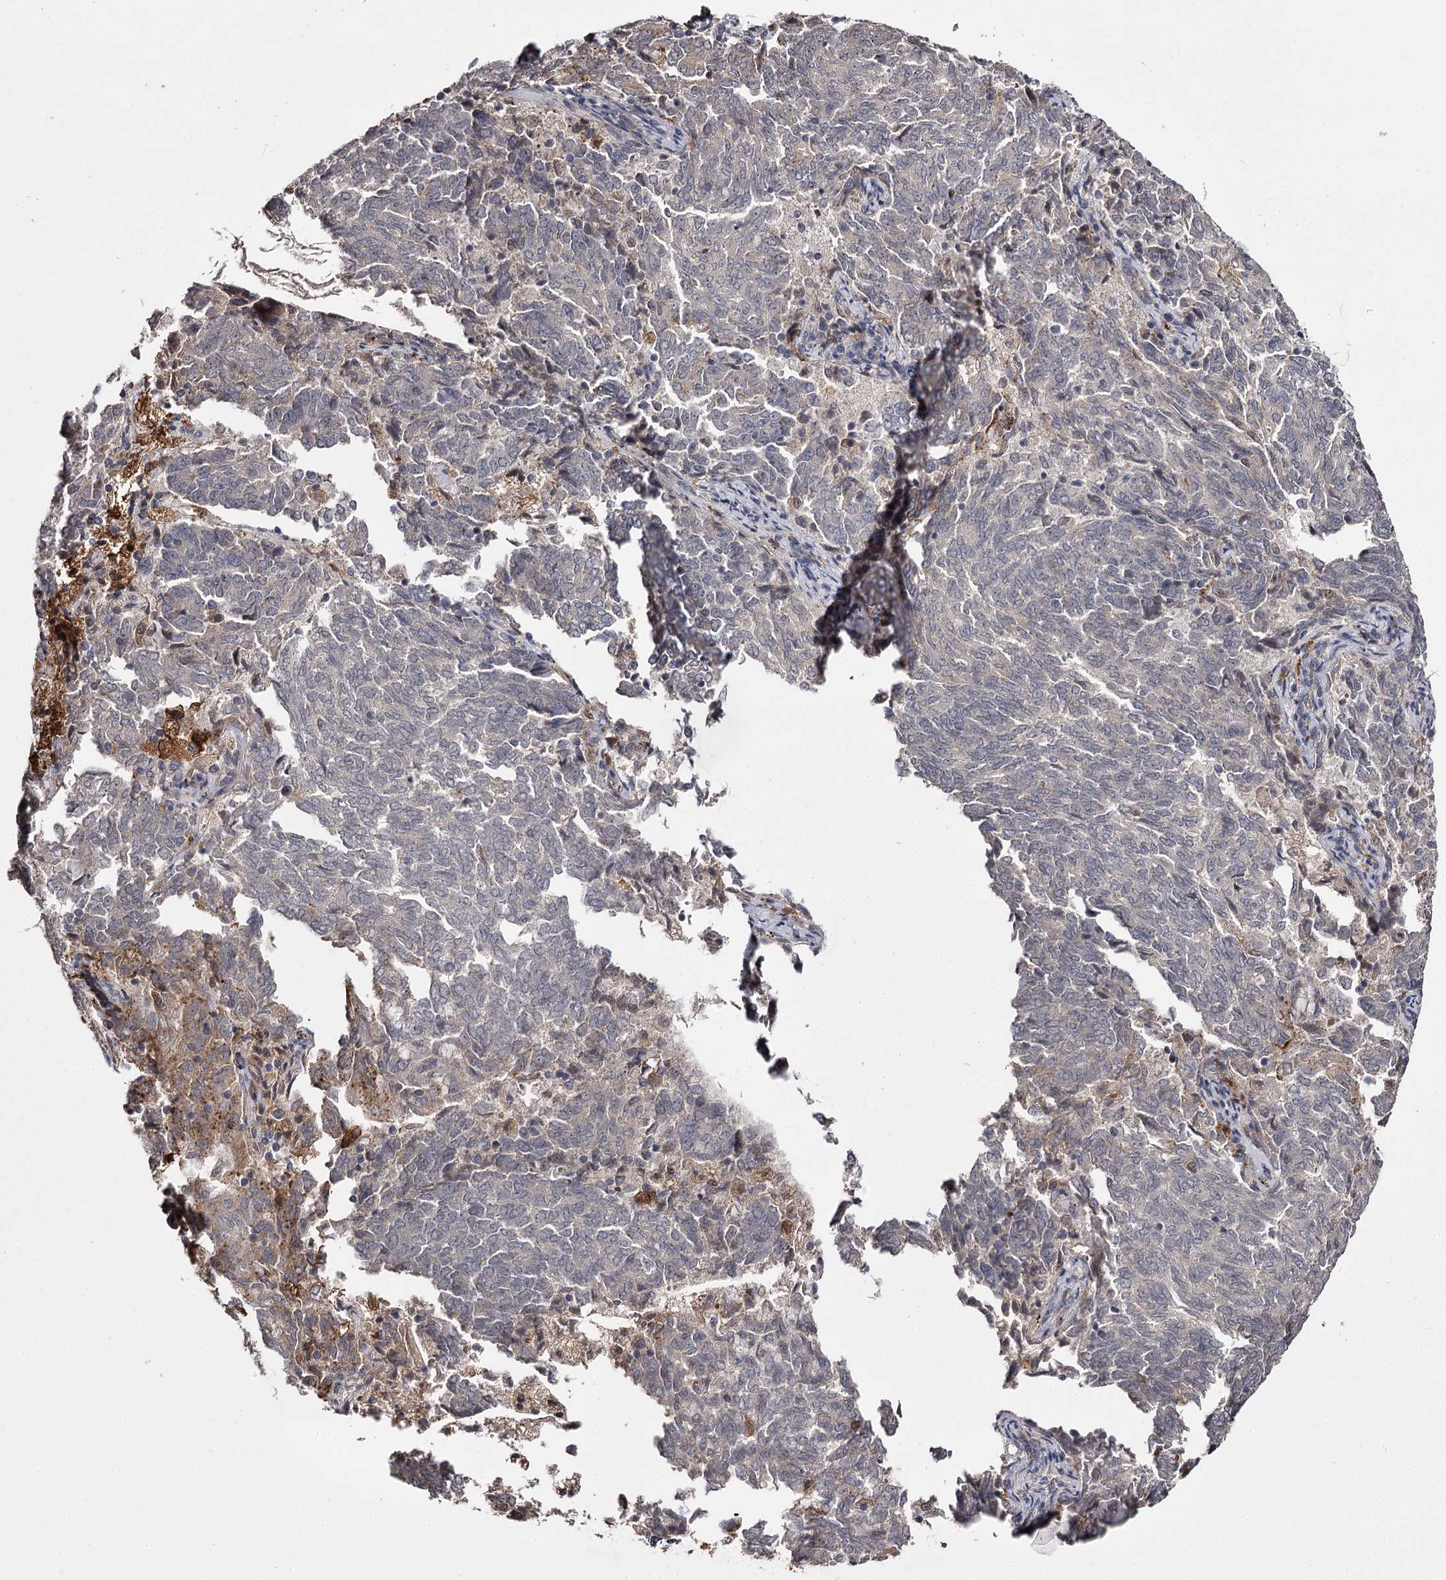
{"staining": {"intensity": "negative", "quantity": "none", "location": "none"}, "tissue": "endometrial cancer", "cell_type": "Tumor cells", "image_type": "cancer", "snomed": [{"axis": "morphology", "description": "Adenocarcinoma, NOS"}, {"axis": "topography", "description": "Endometrium"}], "caption": "DAB immunohistochemical staining of endometrial cancer (adenocarcinoma) shows no significant expression in tumor cells. (DAB (3,3'-diaminobenzidine) immunohistochemistry visualized using brightfield microscopy, high magnification).", "gene": "SLC32A1", "patient": {"sex": "female", "age": 80}}